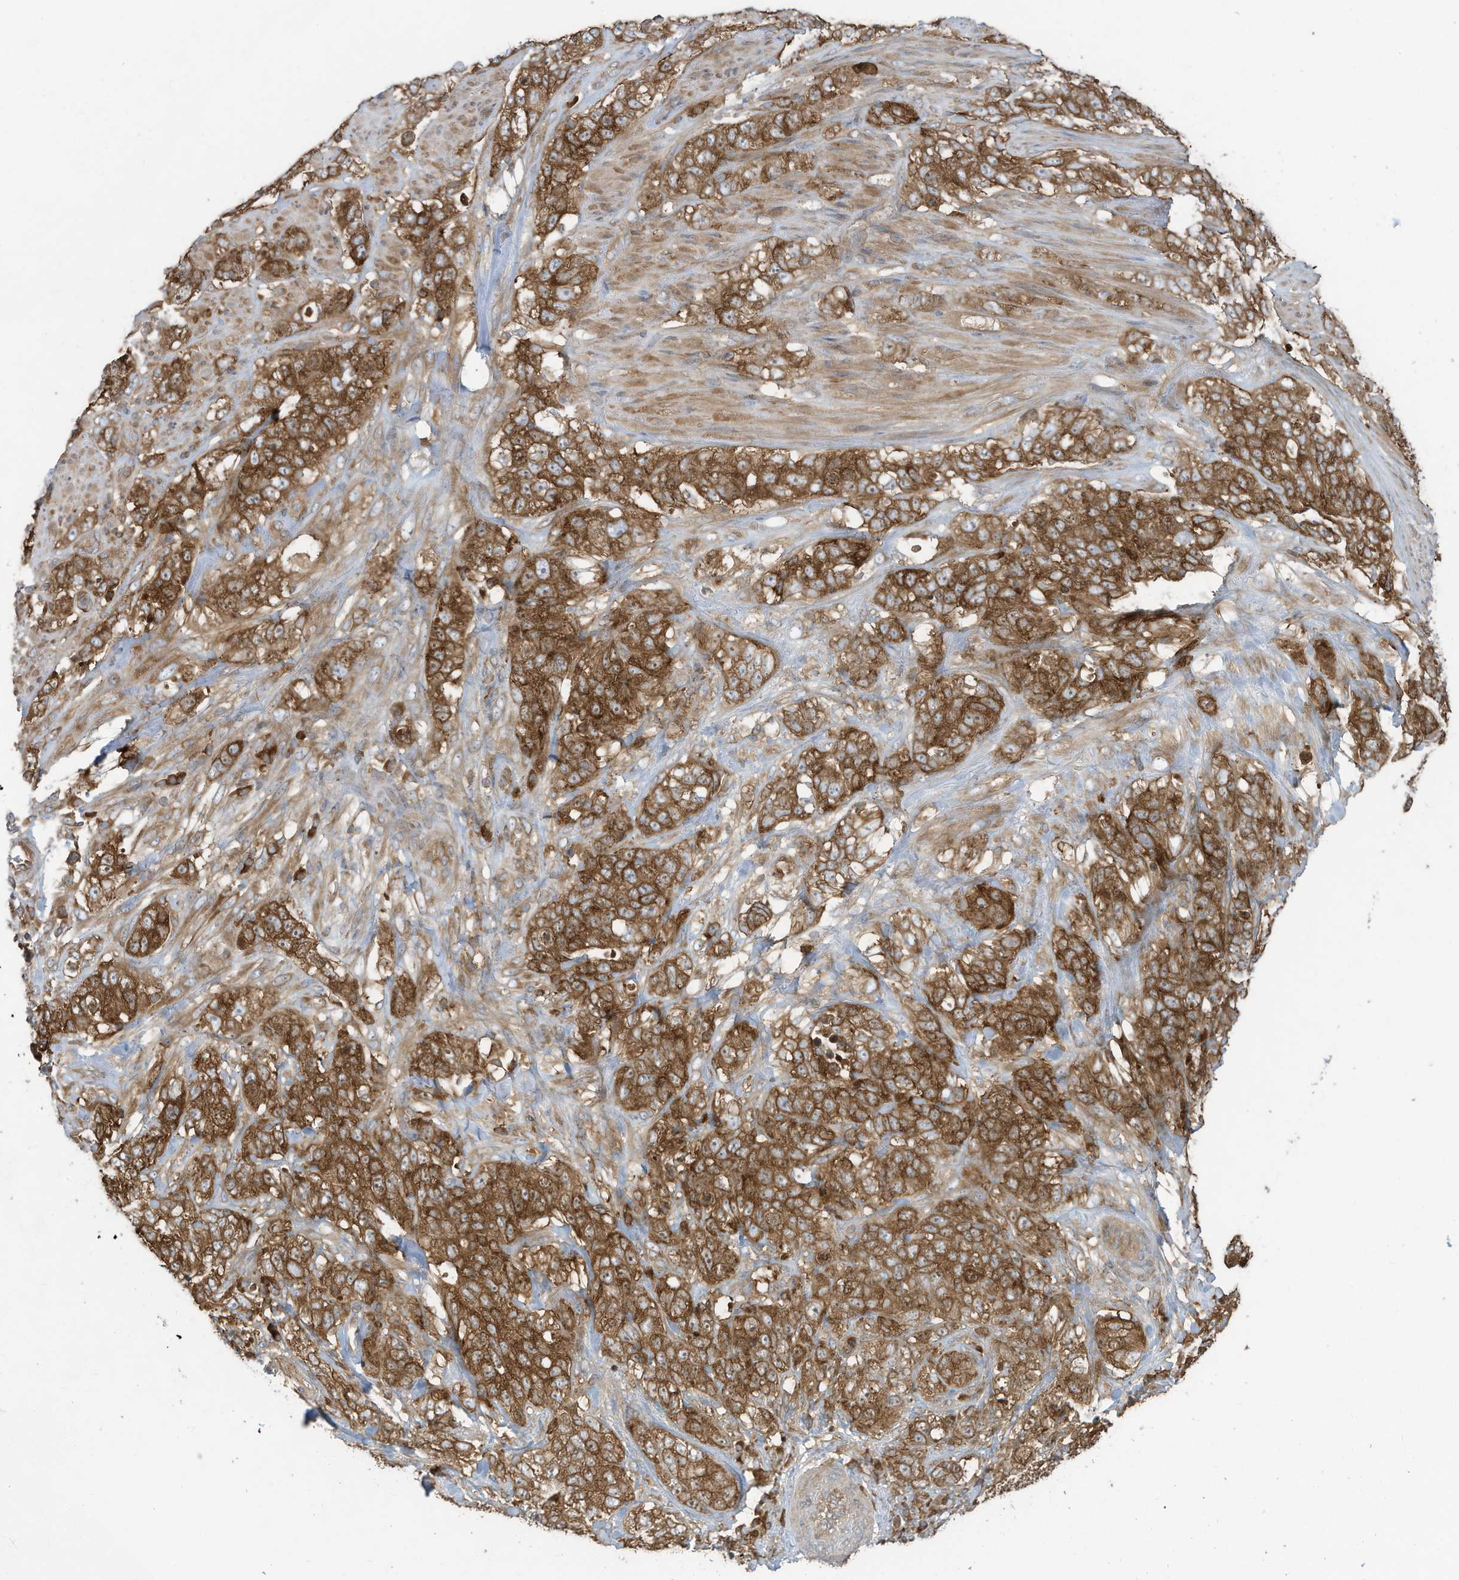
{"staining": {"intensity": "strong", "quantity": ">75%", "location": "cytoplasmic/membranous"}, "tissue": "stomach cancer", "cell_type": "Tumor cells", "image_type": "cancer", "snomed": [{"axis": "morphology", "description": "Adenocarcinoma, NOS"}, {"axis": "topography", "description": "Stomach"}], "caption": "Stomach adenocarcinoma stained with DAB (3,3'-diaminobenzidine) immunohistochemistry (IHC) displays high levels of strong cytoplasmic/membranous positivity in approximately >75% of tumor cells.", "gene": "OLA1", "patient": {"sex": "male", "age": 48}}